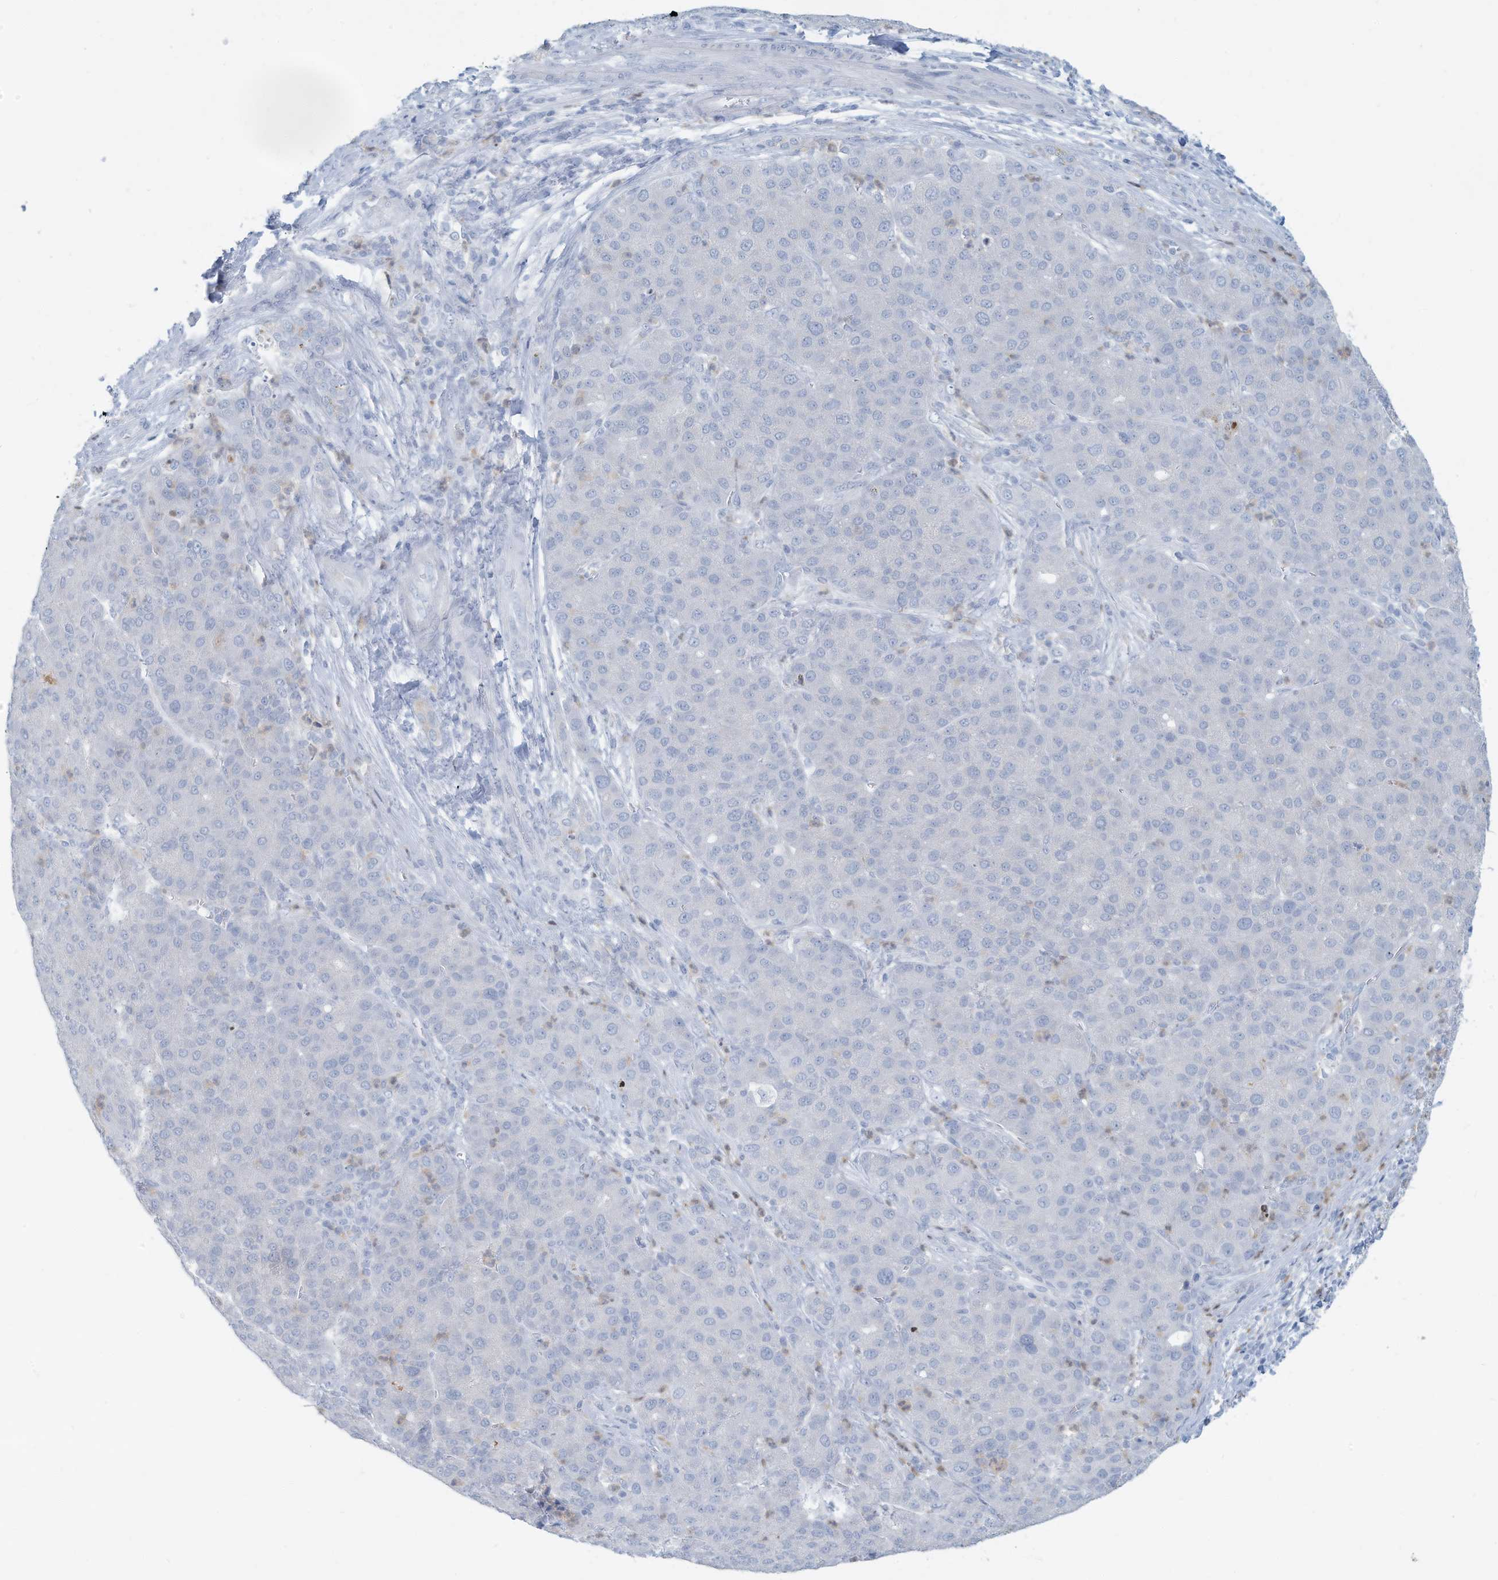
{"staining": {"intensity": "negative", "quantity": "none", "location": "none"}, "tissue": "liver cancer", "cell_type": "Tumor cells", "image_type": "cancer", "snomed": [{"axis": "morphology", "description": "Carcinoma, Hepatocellular, NOS"}, {"axis": "topography", "description": "Liver"}], "caption": "Tumor cells show no significant protein expression in hepatocellular carcinoma (liver).", "gene": "ERI2", "patient": {"sex": "male", "age": 65}}